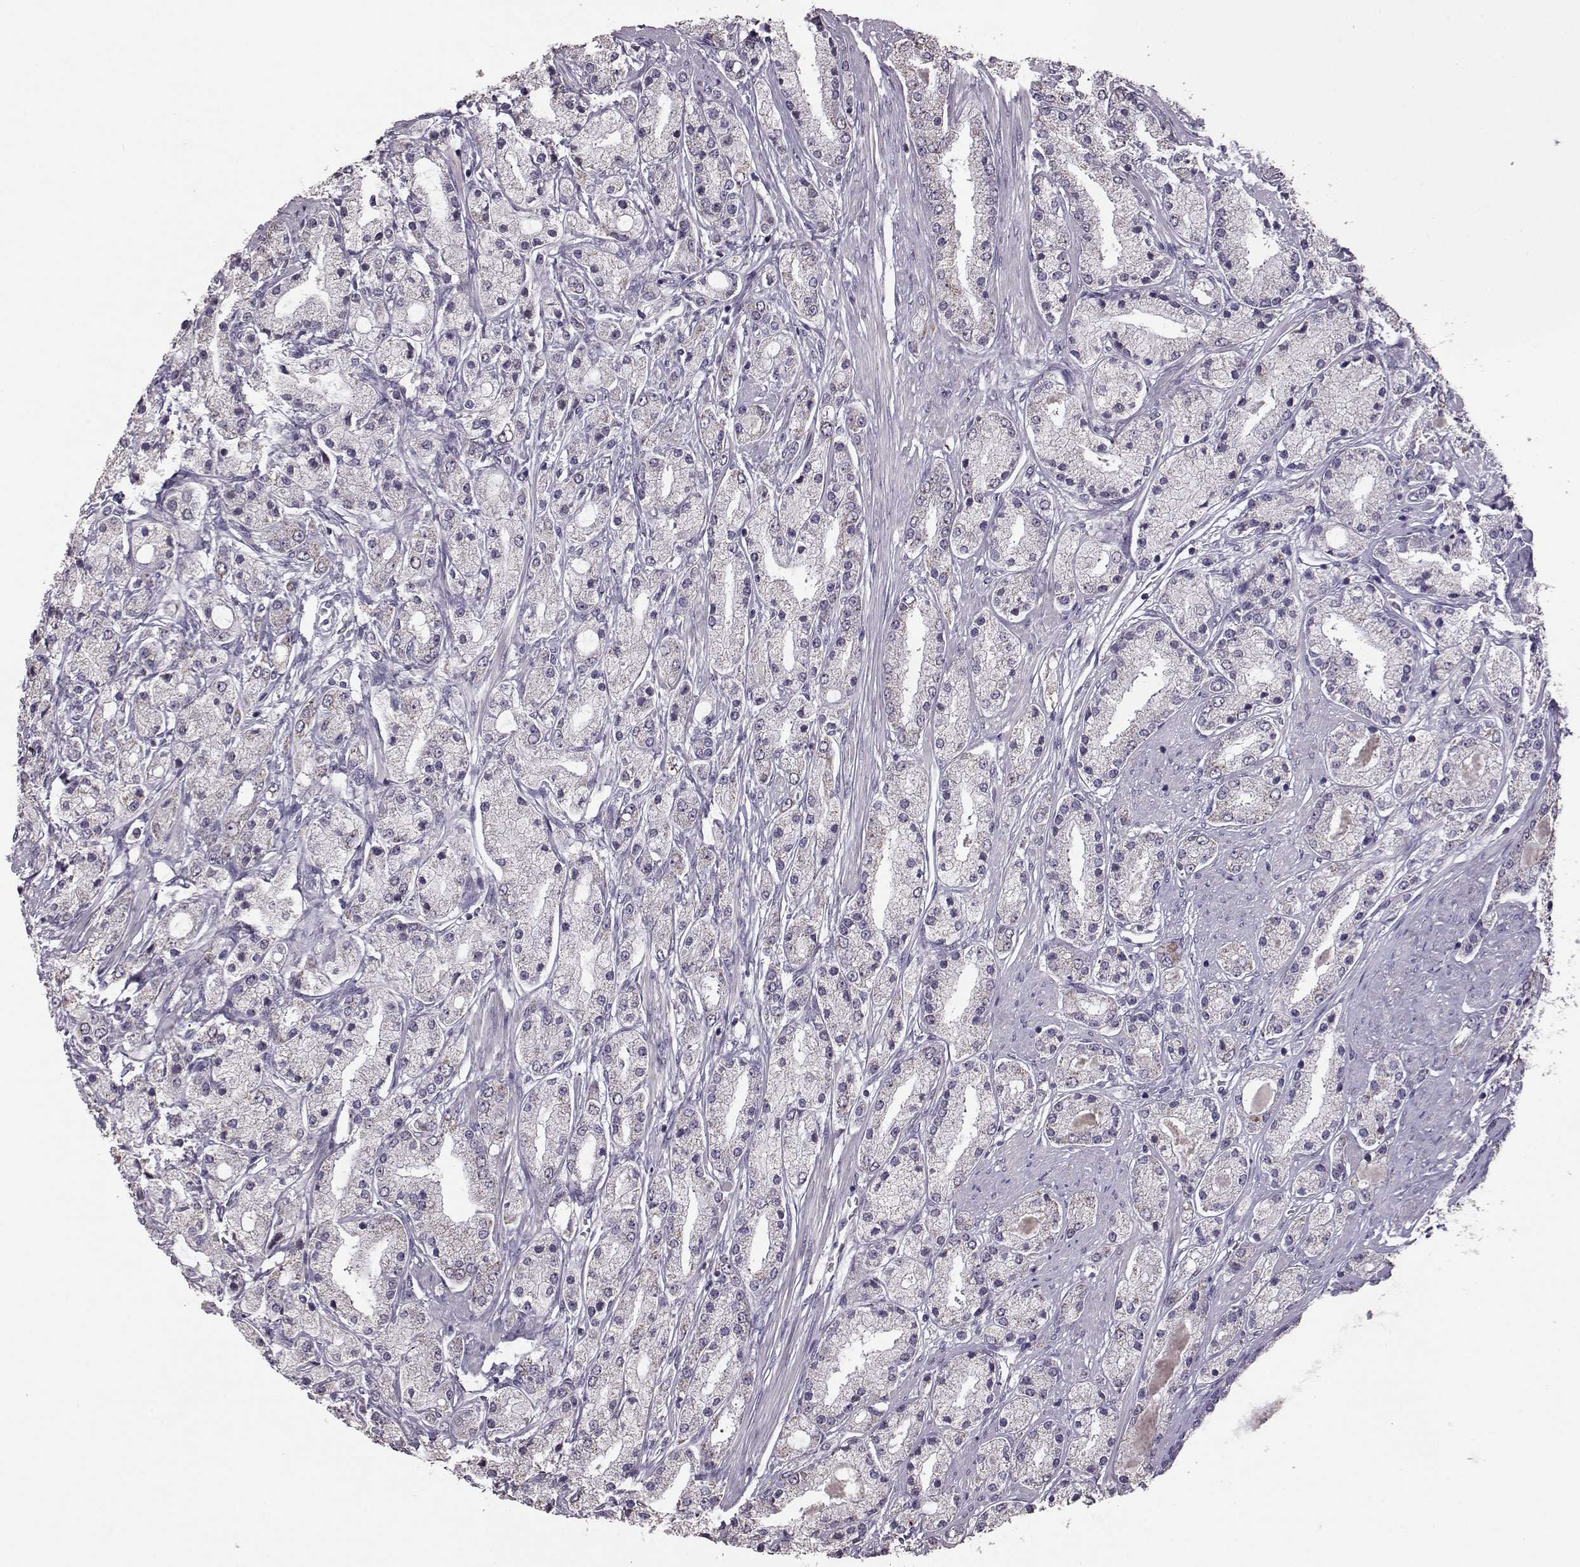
{"staining": {"intensity": "negative", "quantity": "none", "location": "none"}, "tissue": "prostate cancer", "cell_type": "Tumor cells", "image_type": "cancer", "snomed": [{"axis": "morphology", "description": "Adenocarcinoma, High grade"}, {"axis": "topography", "description": "Prostate"}], "caption": "Immunohistochemistry (IHC) of adenocarcinoma (high-grade) (prostate) reveals no expression in tumor cells. (DAB immunohistochemistry, high magnification).", "gene": "ALDH3A1", "patient": {"sex": "male", "age": 67}}